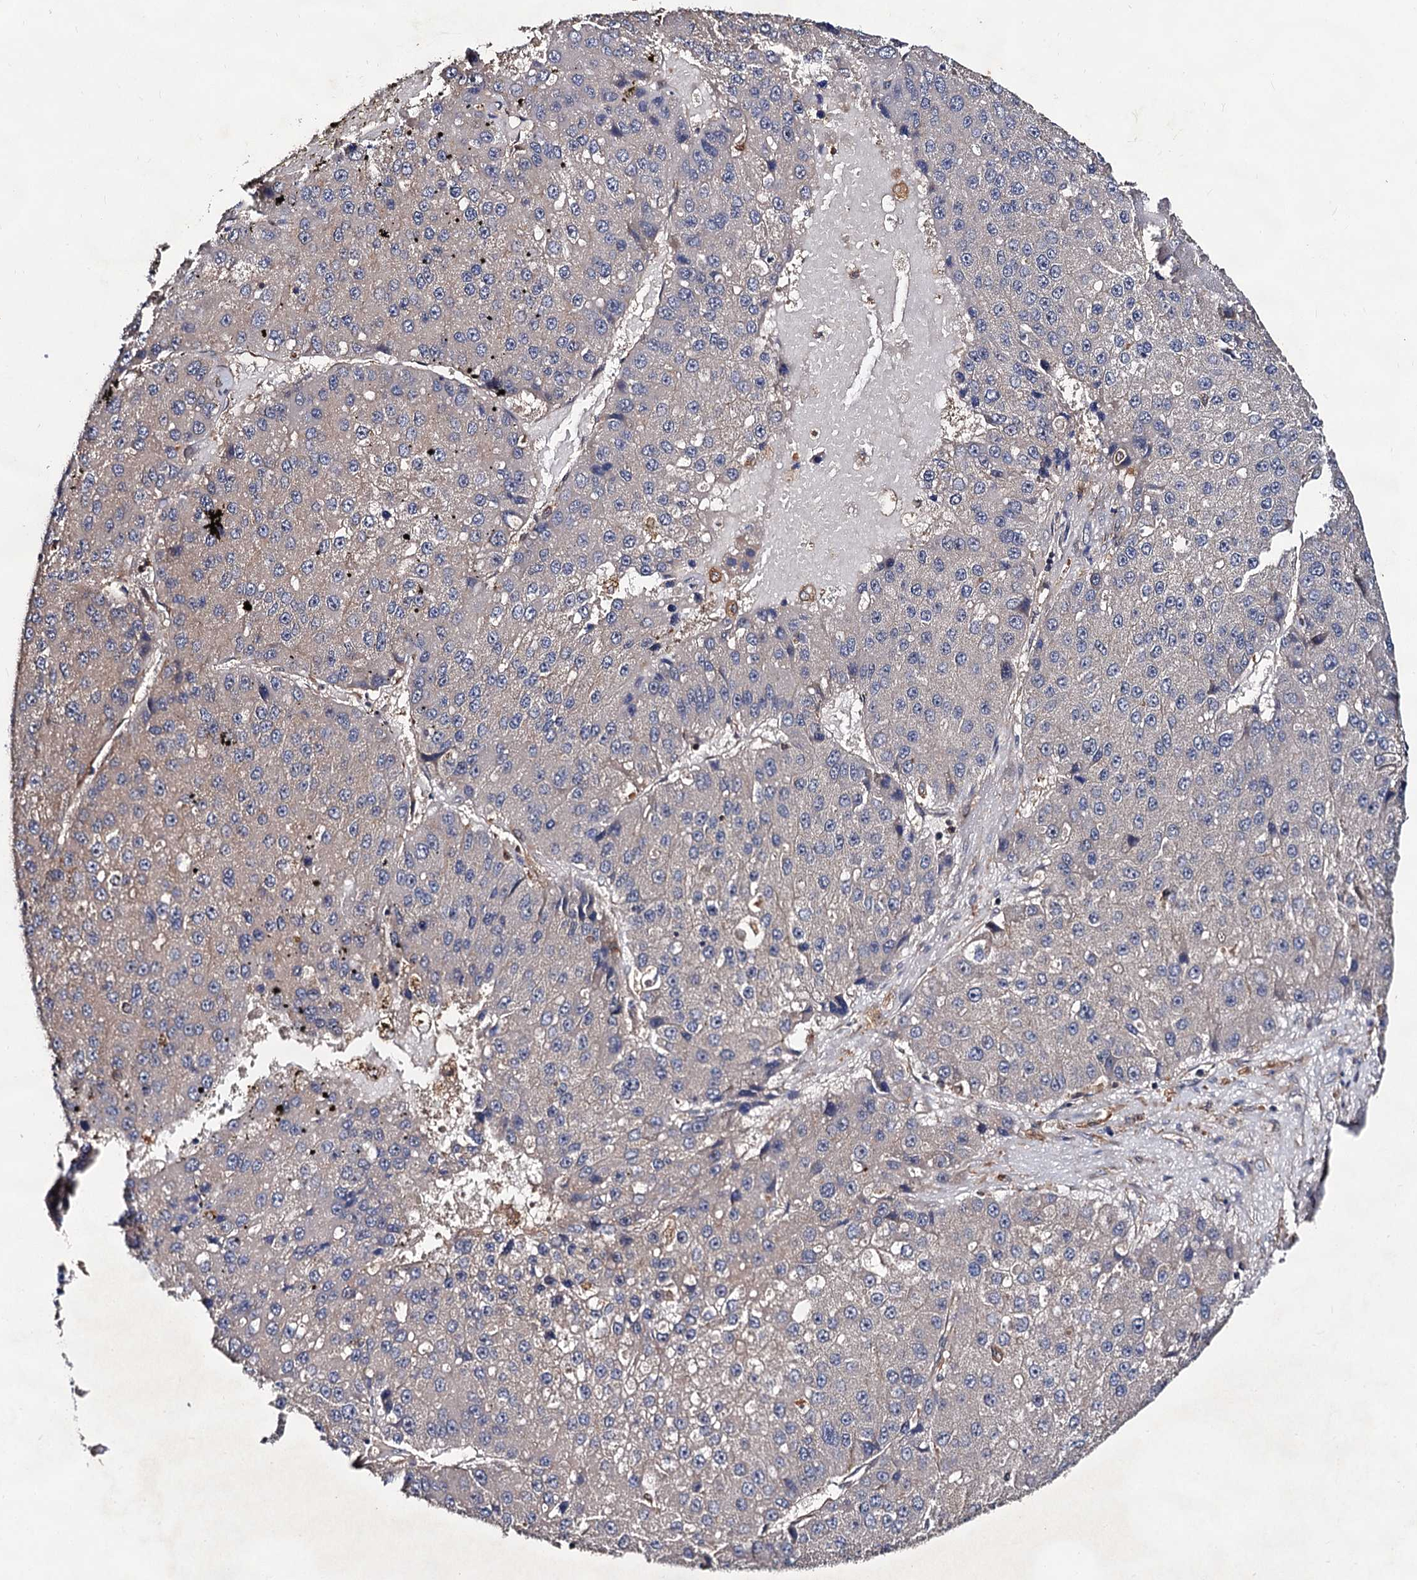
{"staining": {"intensity": "weak", "quantity": "<25%", "location": "cytoplasmic/membranous"}, "tissue": "liver cancer", "cell_type": "Tumor cells", "image_type": "cancer", "snomed": [{"axis": "morphology", "description": "Carcinoma, Hepatocellular, NOS"}, {"axis": "topography", "description": "Liver"}], "caption": "A micrograph of liver cancer stained for a protein displays no brown staining in tumor cells.", "gene": "VPS29", "patient": {"sex": "female", "age": 73}}